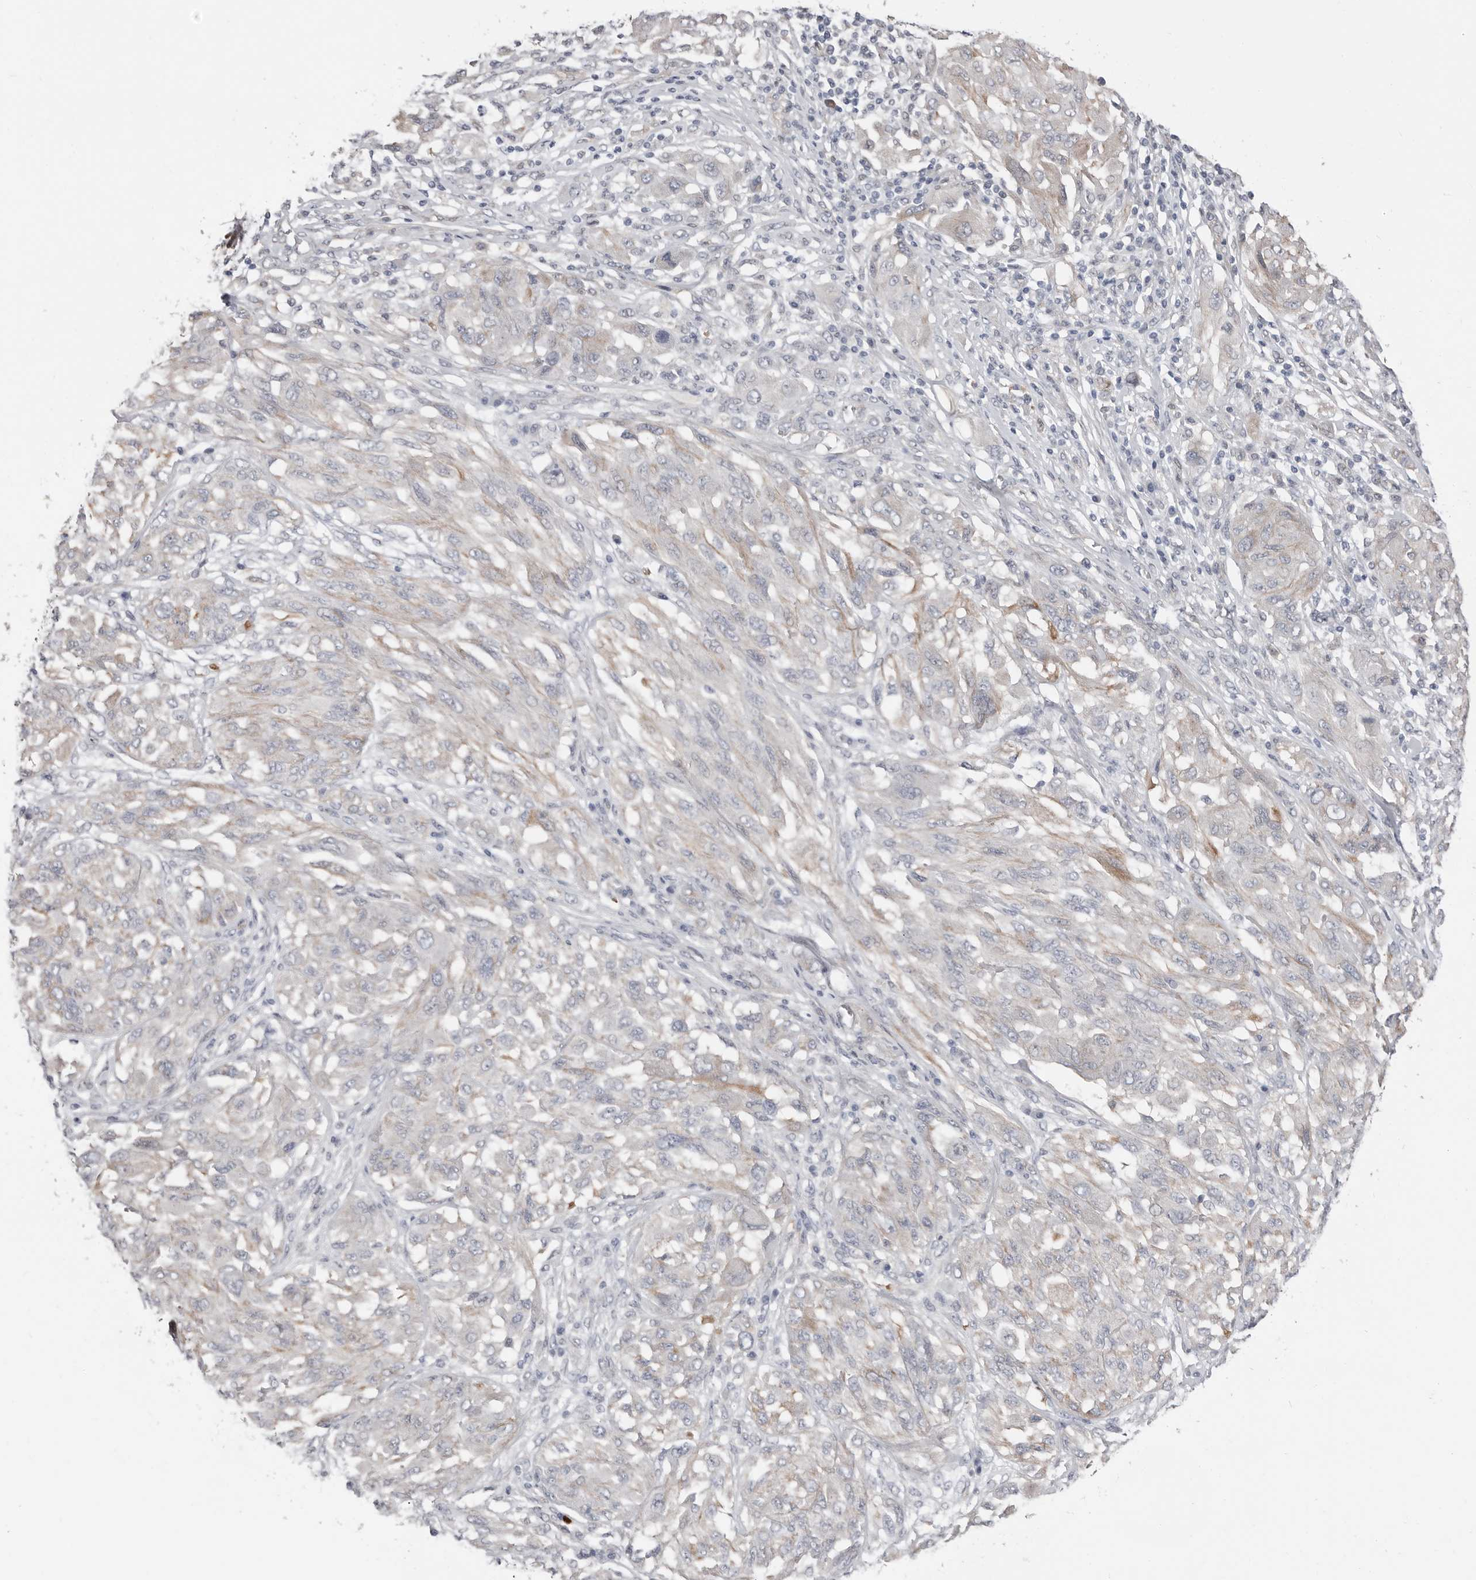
{"staining": {"intensity": "negative", "quantity": "none", "location": "none"}, "tissue": "melanoma", "cell_type": "Tumor cells", "image_type": "cancer", "snomed": [{"axis": "morphology", "description": "Malignant melanoma, NOS"}, {"axis": "topography", "description": "Skin"}], "caption": "The image shows no staining of tumor cells in malignant melanoma.", "gene": "ASRGL1", "patient": {"sex": "female", "age": 91}}